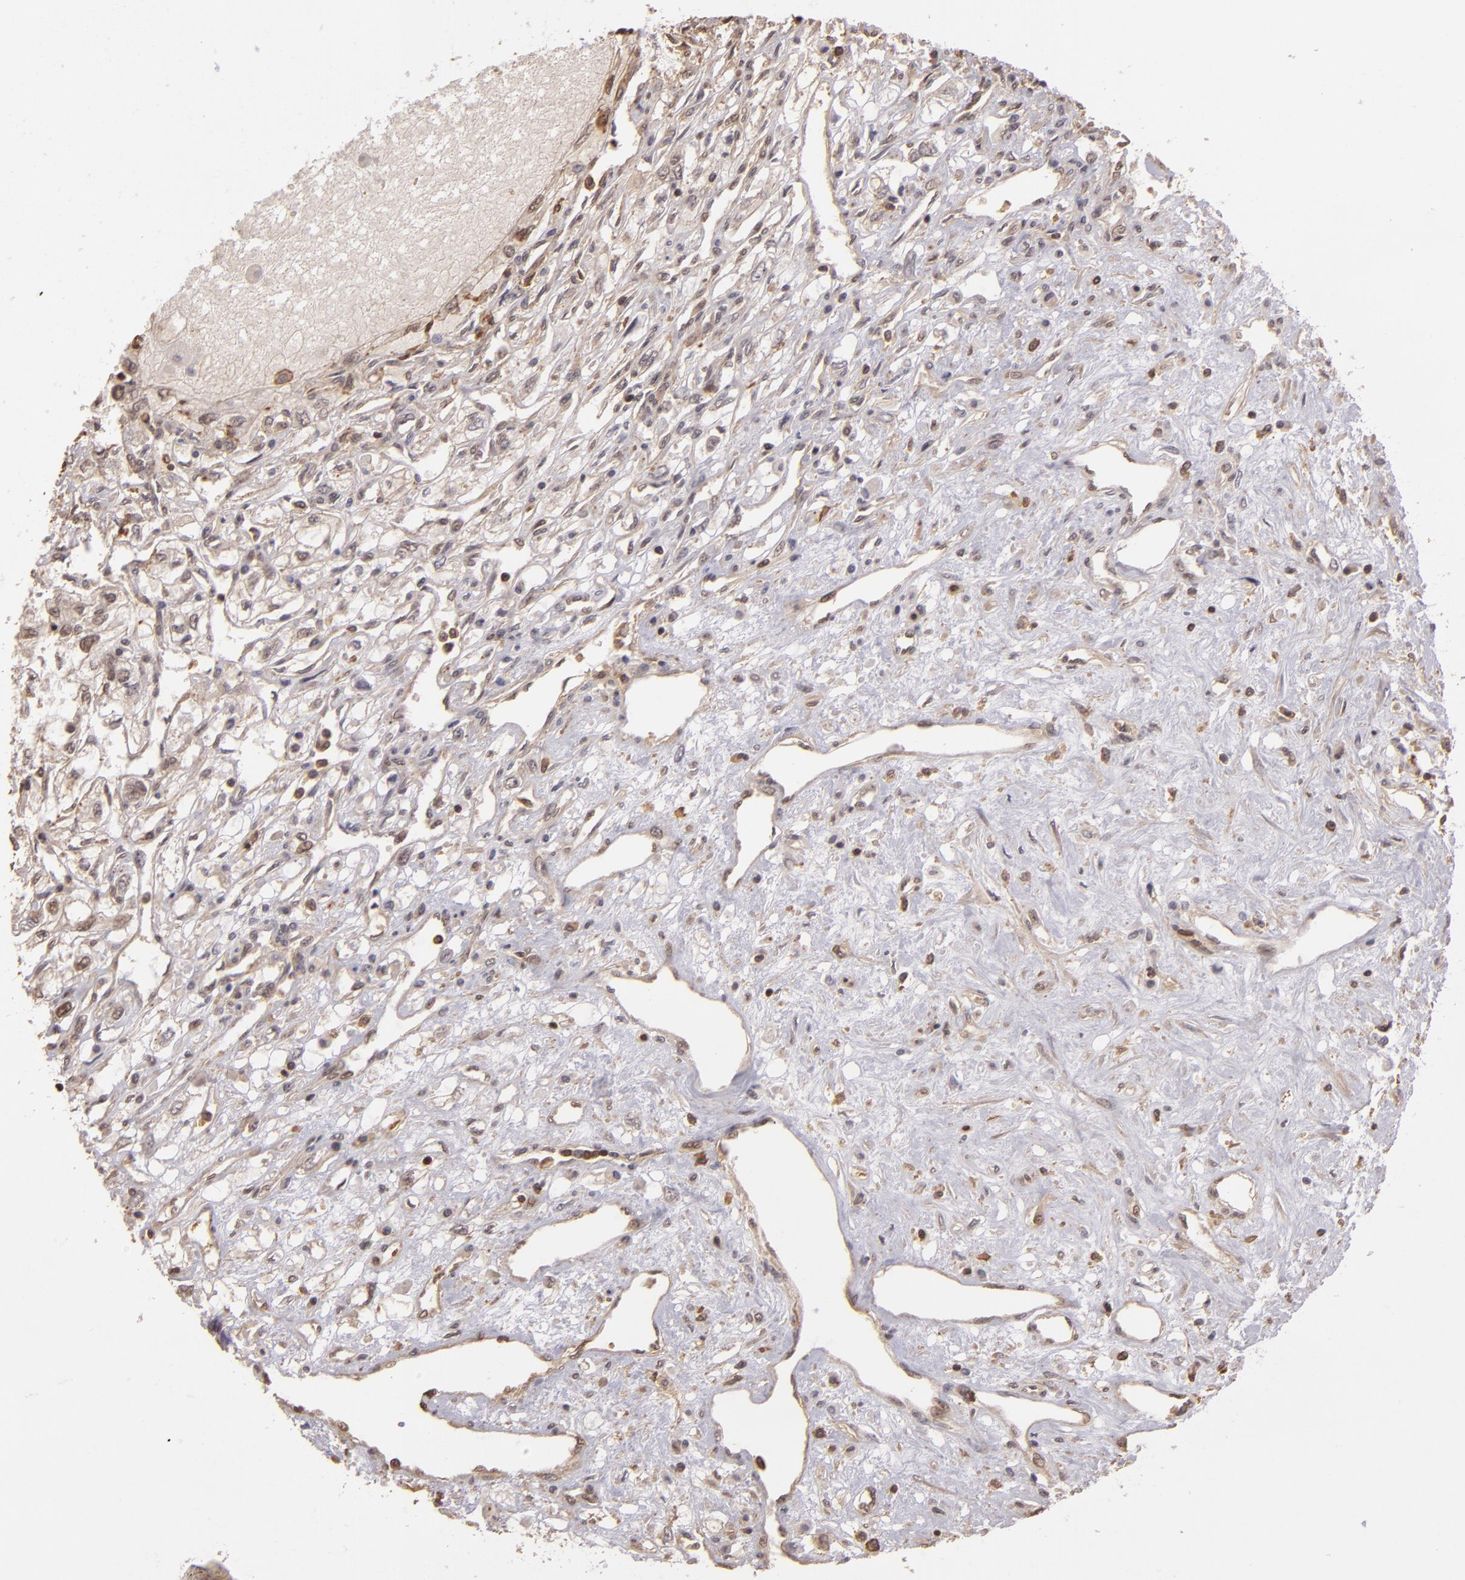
{"staining": {"intensity": "negative", "quantity": "none", "location": "none"}, "tissue": "renal cancer", "cell_type": "Tumor cells", "image_type": "cancer", "snomed": [{"axis": "morphology", "description": "Adenocarcinoma, NOS"}, {"axis": "topography", "description": "Kidney"}], "caption": "DAB (3,3'-diaminobenzidine) immunohistochemical staining of renal adenocarcinoma shows no significant staining in tumor cells.", "gene": "ARPC2", "patient": {"sex": "male", "age": 57}}